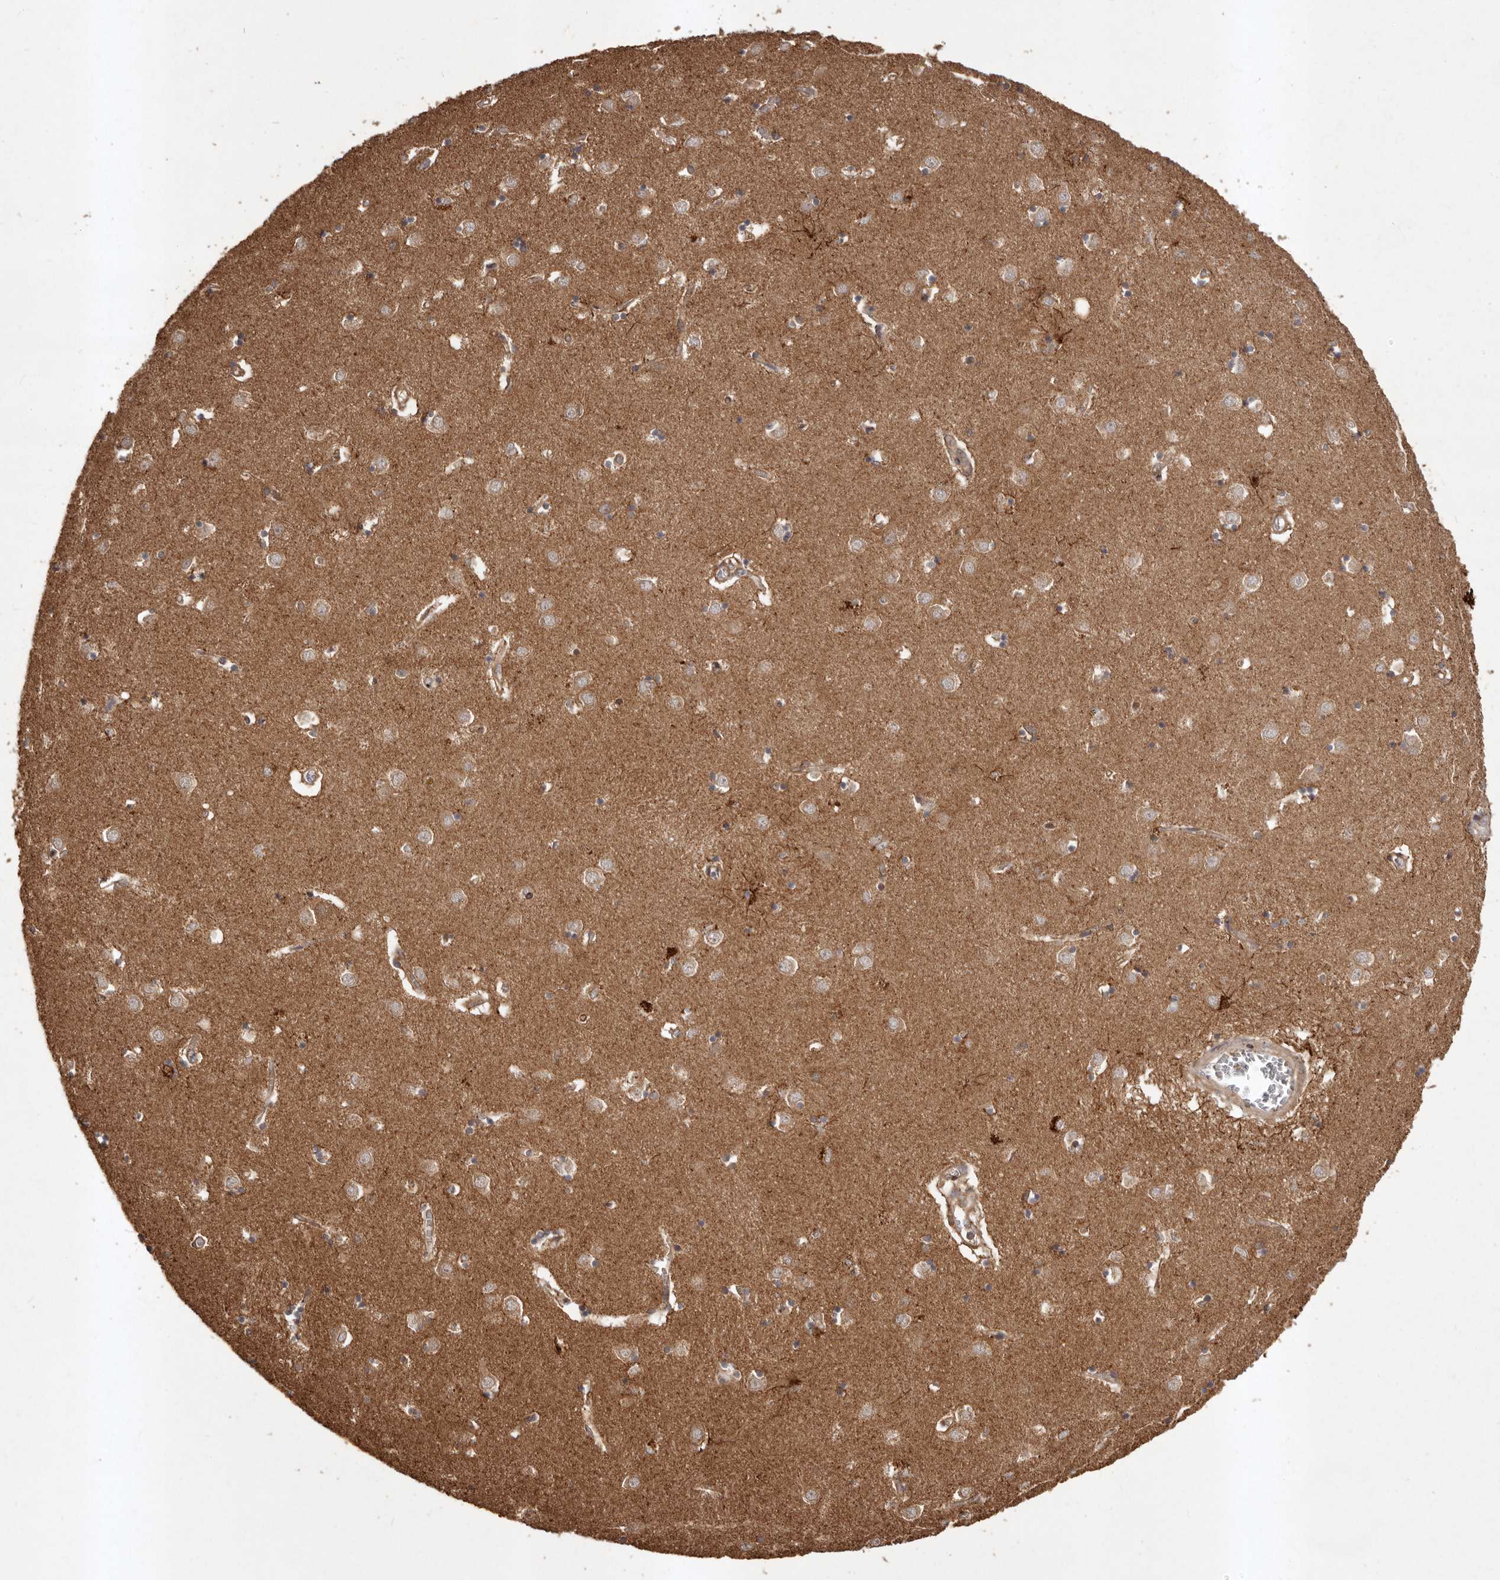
{"staining": {"intensity": "moderate", "quantity": ">75%", "location": "cytoplasmic/membranous"}, "tissue": "caudate", "cell_type": "Glial cells", "image_type": "normal", "snomed": [{"axis": "morphology", "description": "Normal tissue, NOS"}, {"axis": "topography", "description": "Lateral ventricle wall"}], "caption": "IHC histopathology image of unremarkable caudate stained for a protein (brown), which displays medium levels of moderate cytoplasmic/membranous expression in approximately >75% of glial cells.", "gene": "SLC22A3", "patient": {"sex": "male", "age": 70}}